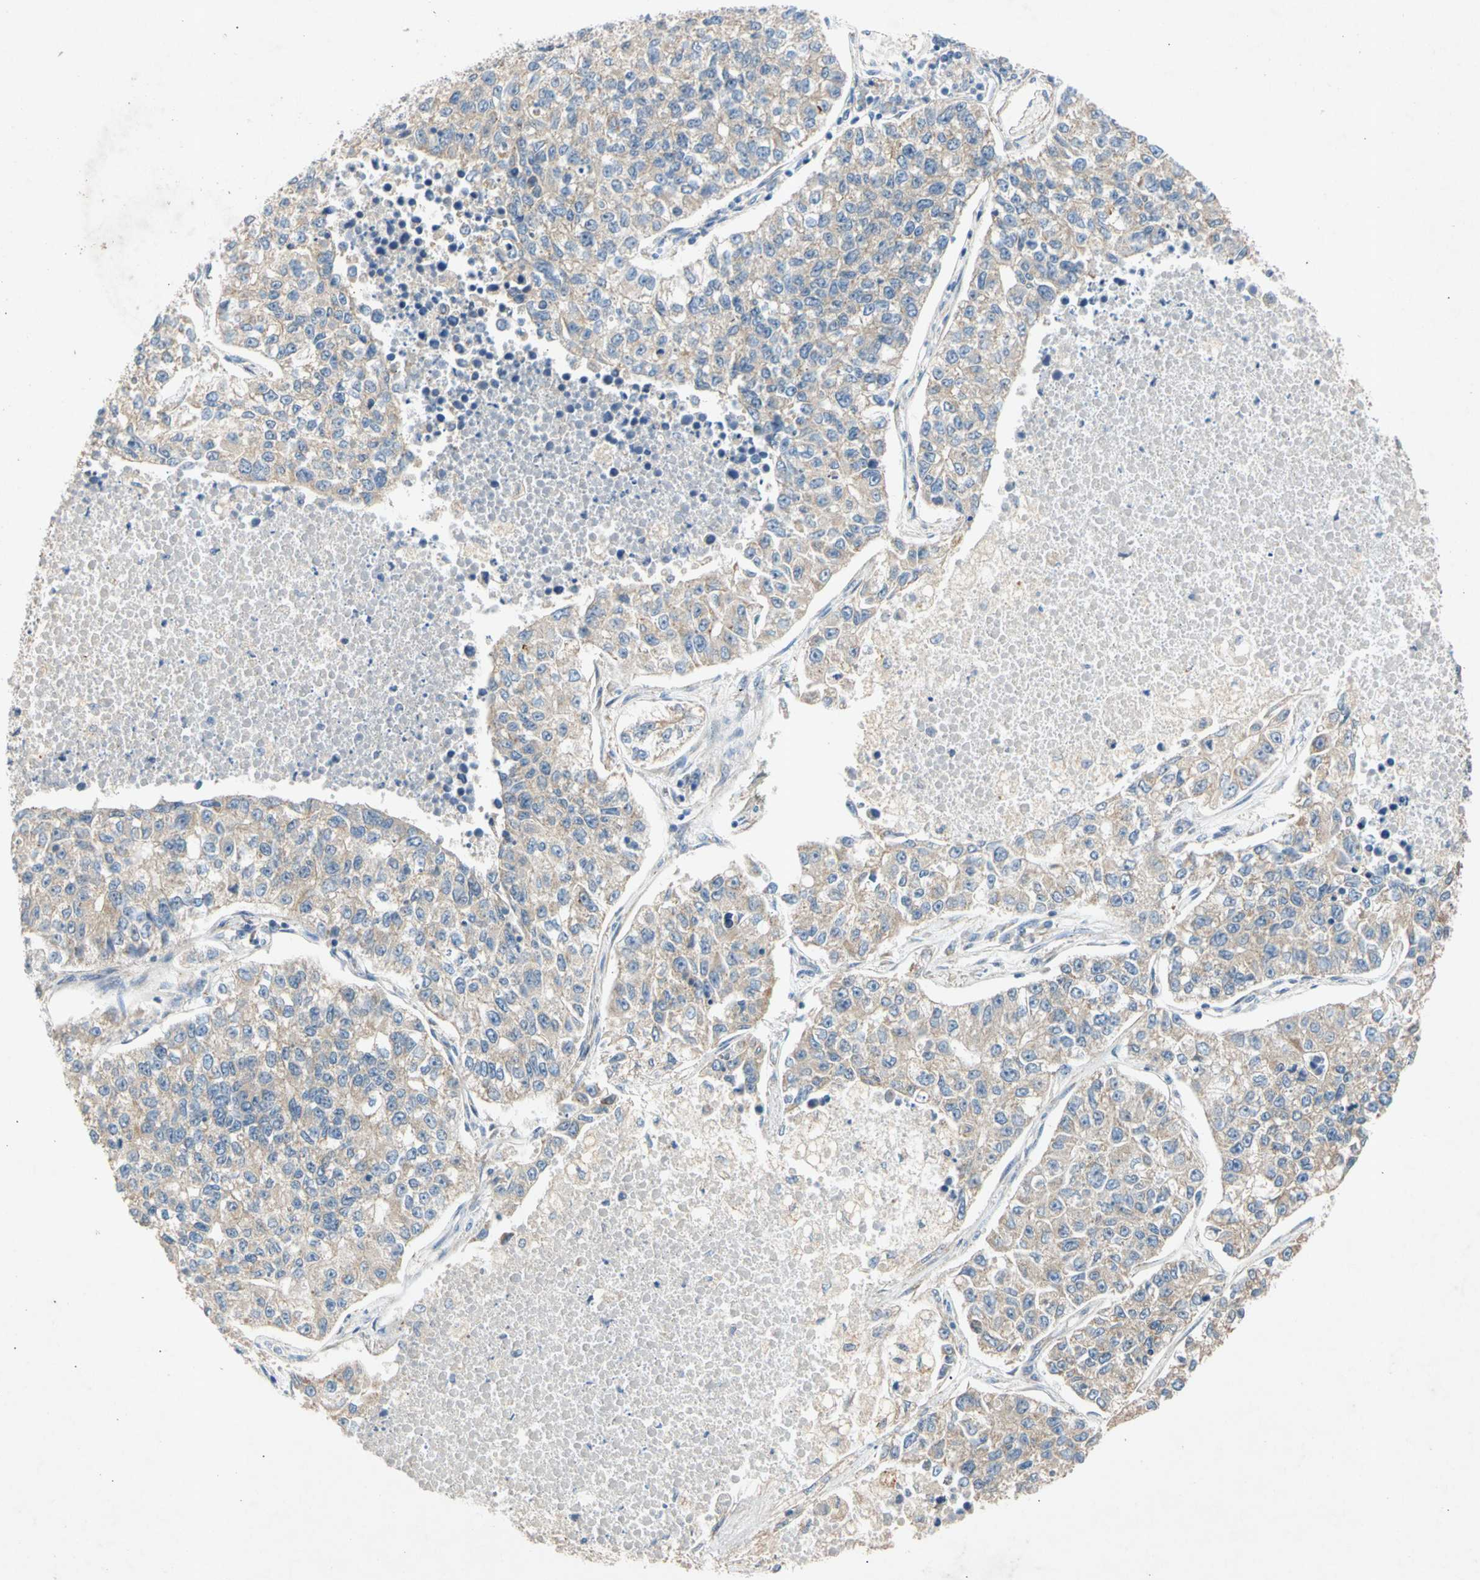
{"staining": {"intensity": "weak", "quantity": ">75%", "location": "cytoplasmic/membranous"}, "tissue": "lung cancer", "cell_type": "Tumor cells", "image_type": "cancer", "snomed": [{"axis": "morphology", "description": "Adenocarcinoma, NOS"}, {"axis": "topography", "description": "Lung"}], "caption": "Immunohistochemical staining of human adenocarcinoma (lung) demonstrates low levels of weak cytoplasmic/membranous positivity in about >75% of tumor cells.", "gene": "GASK1B", "patient": {"sex": "male", "age": 49}}